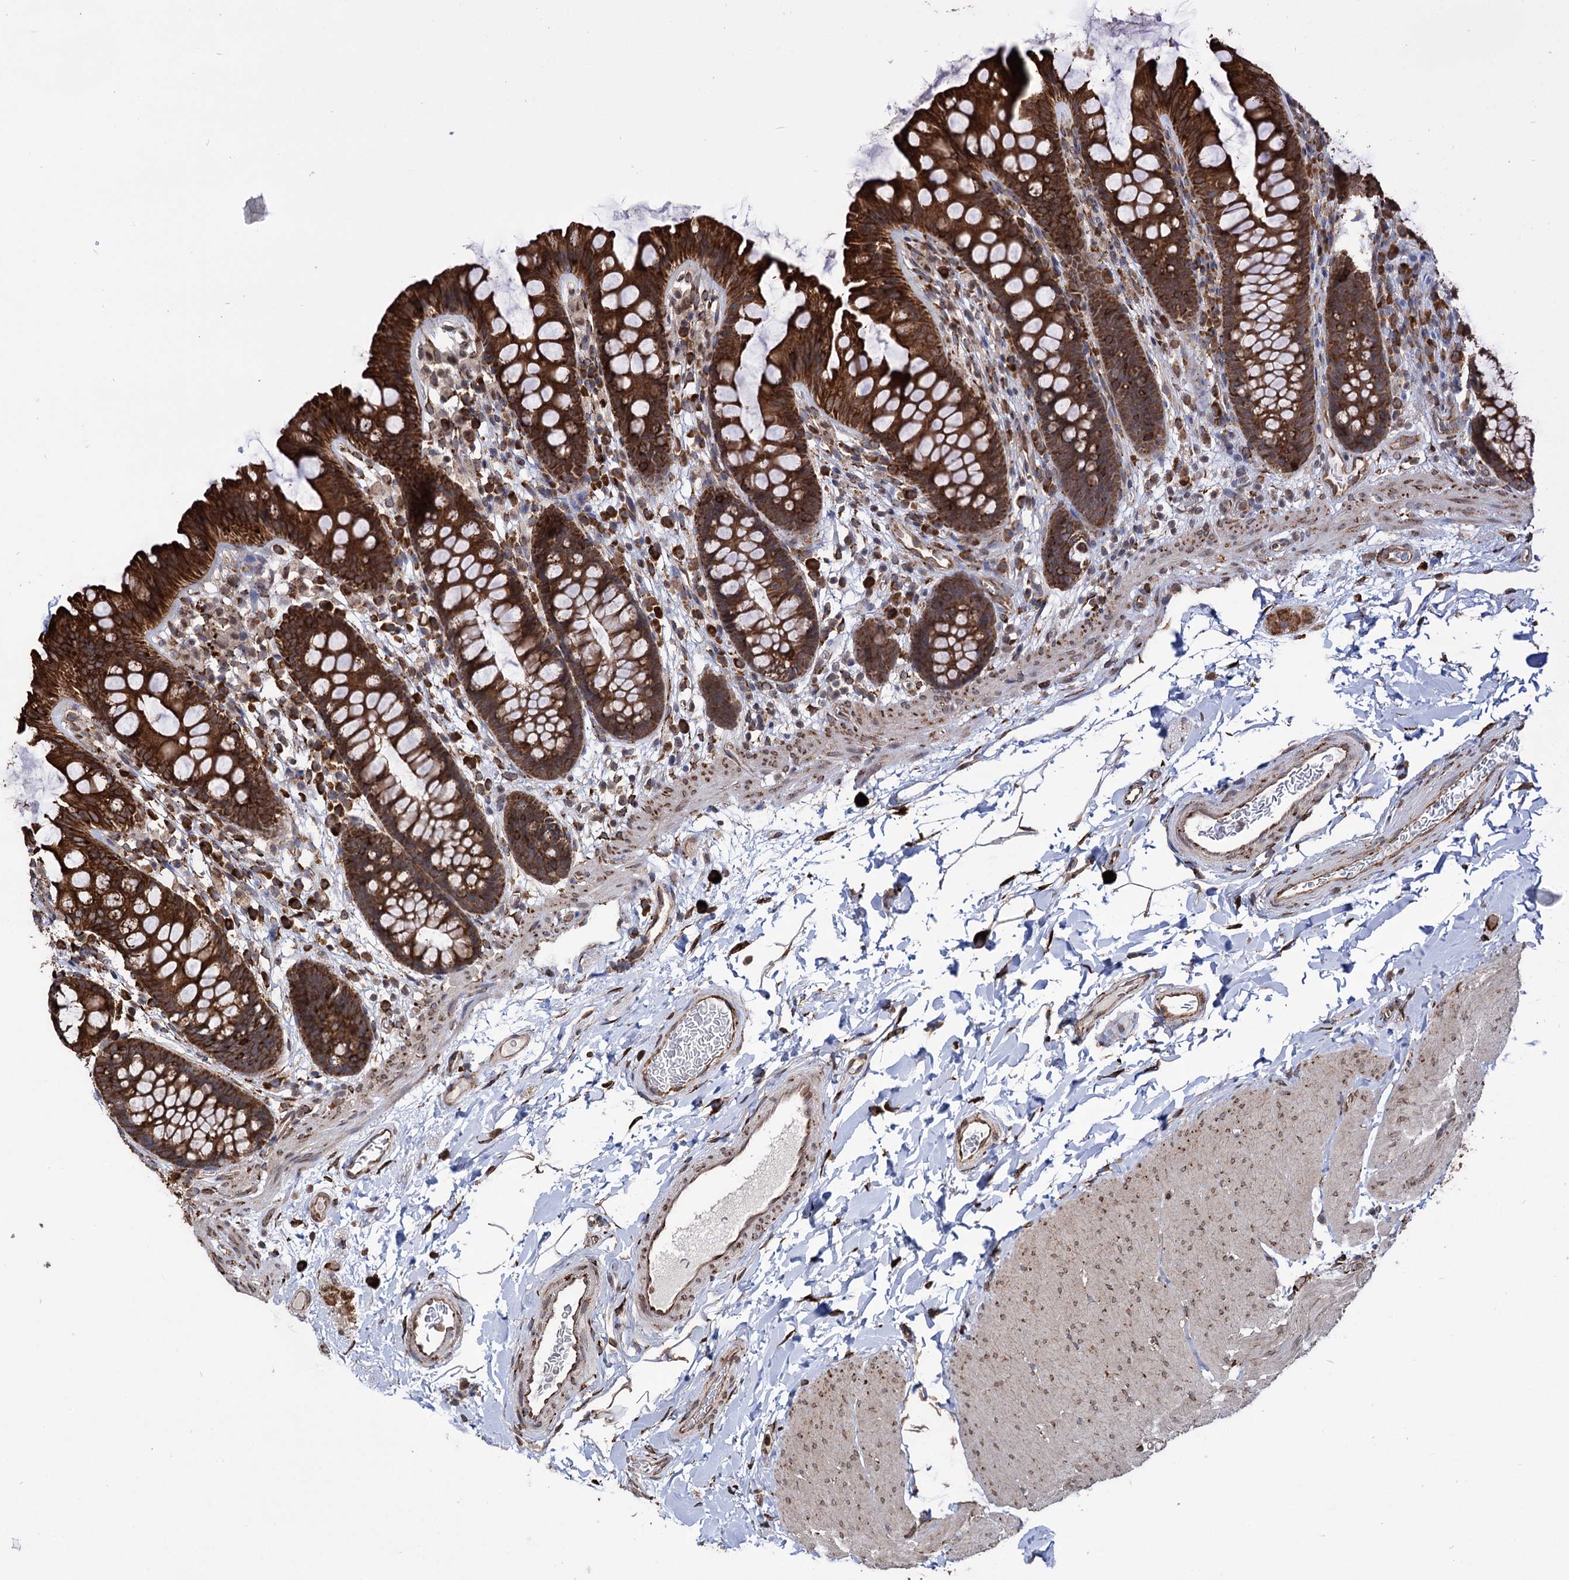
{"staining": {"intensity": "moderate", "quantity": ">75%", "location": "cytoplasmic/membranous"}, "tissue": "colon", "cell_type": "Endothelial cells", "image_type": "normal", "snomed": [{"axis": "morphology", "description": "Normal tissue, NOS"}, {"axis": "topography", "description": "Colon"}], "caption": "Immunohistochemistry (IHC) photomicrograph of benign colon stained for a protein (brown), which demonstrates medium levels of moderate cytoplasmic/membranous expression in approximately >75% of endothelial cells.", "gene": "CDAN1", "patient": {"sex": "female", "age": 62}}